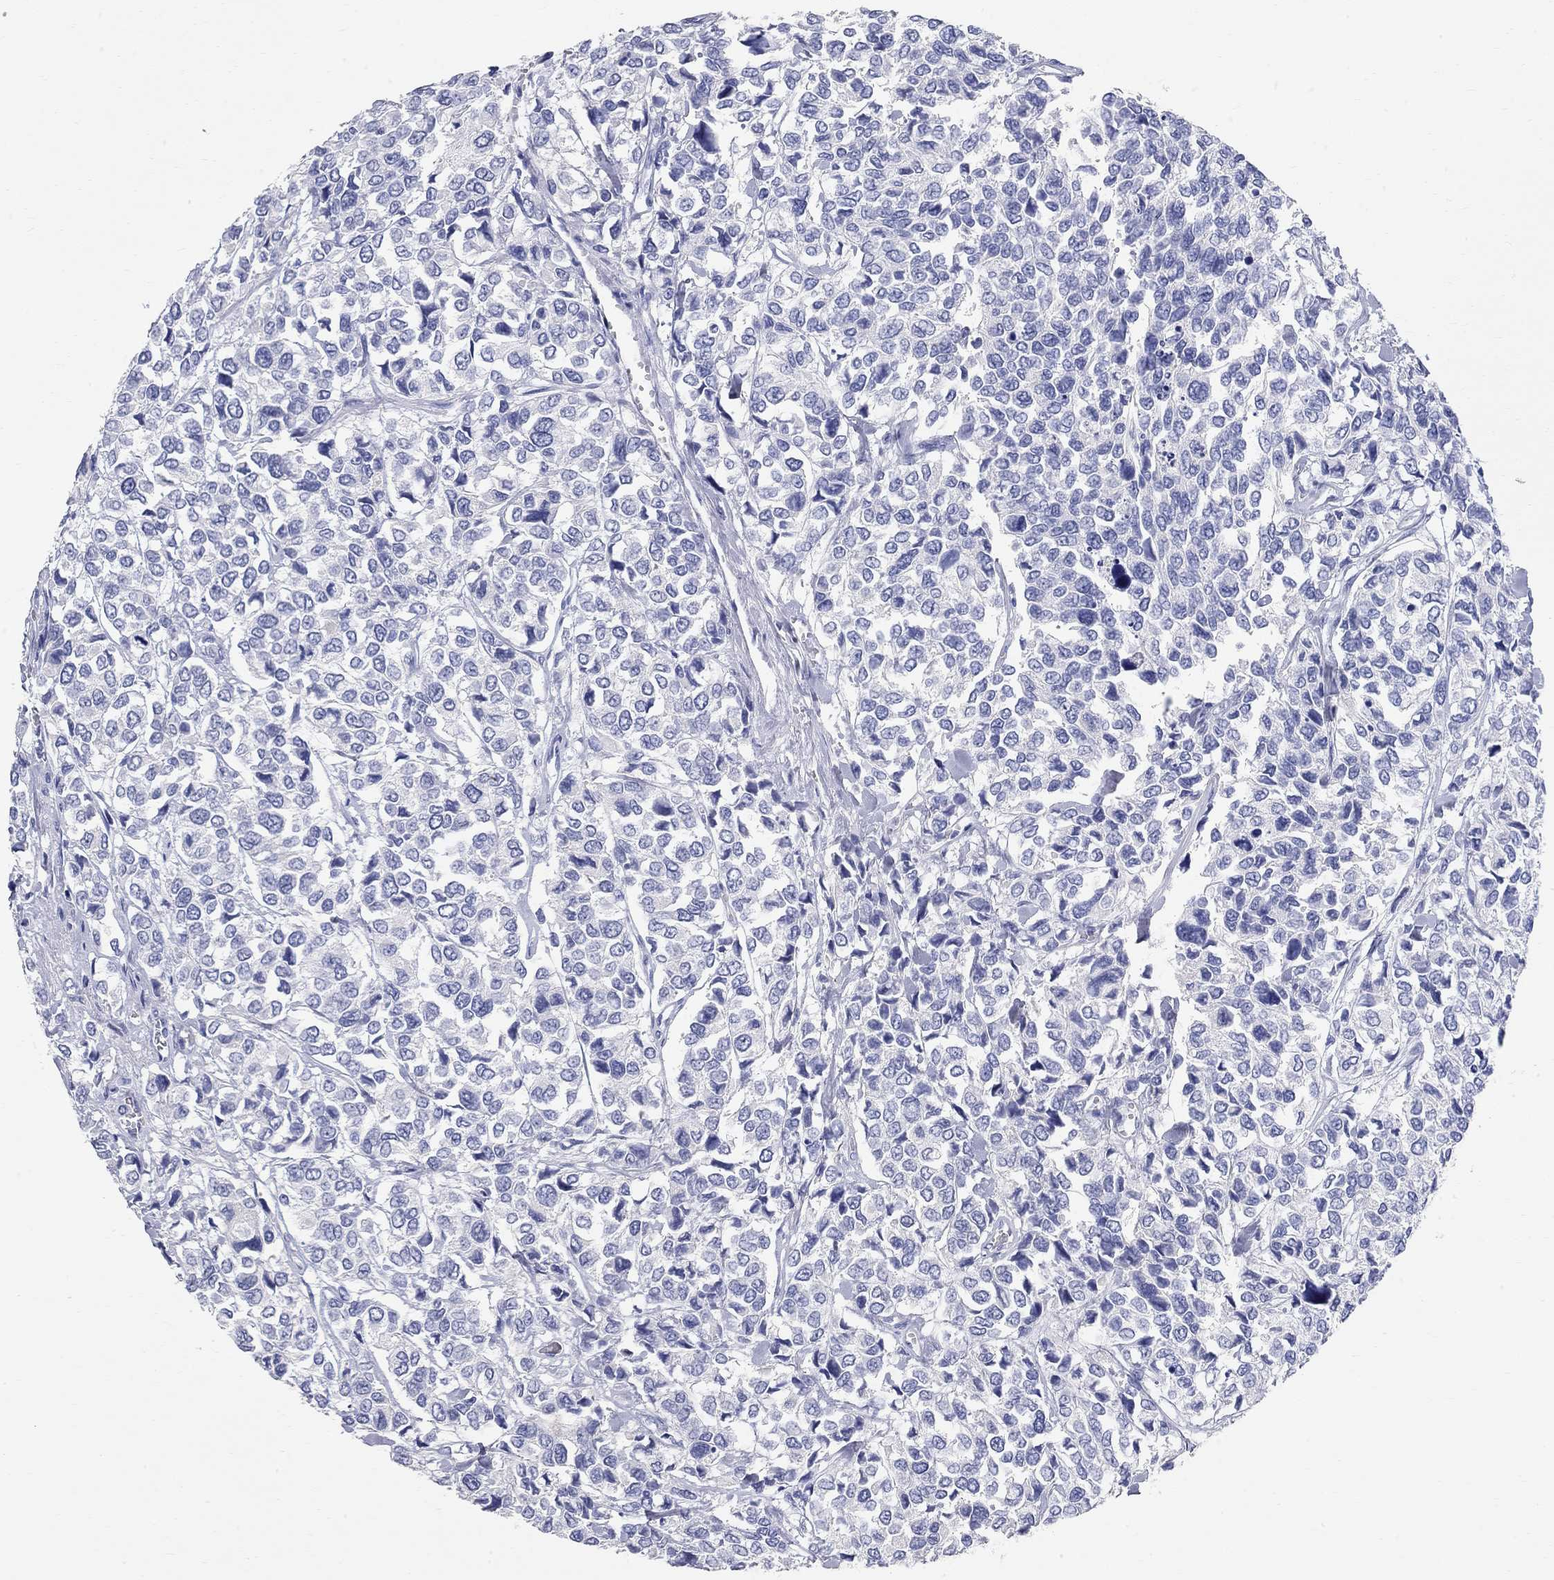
{"staining": {"intensity": "negative", "quantity": "none", "location": "none"}, "tissue": "urothelial cancer", "cell_type": "Tumor cells", "image_type": "cancer", "snomed": [{"axis": "morphology", "description": "Urothelial carcinoma, High grade"}, {"axis": "topography", "description": "Urinary bladder"}], "caption": "Immunohistochemistry of human urothelial cancer exhibits no positivity in tumor cells.", "gene": "PHOX2B", "patient": {"sex": "male", "age": 77}}